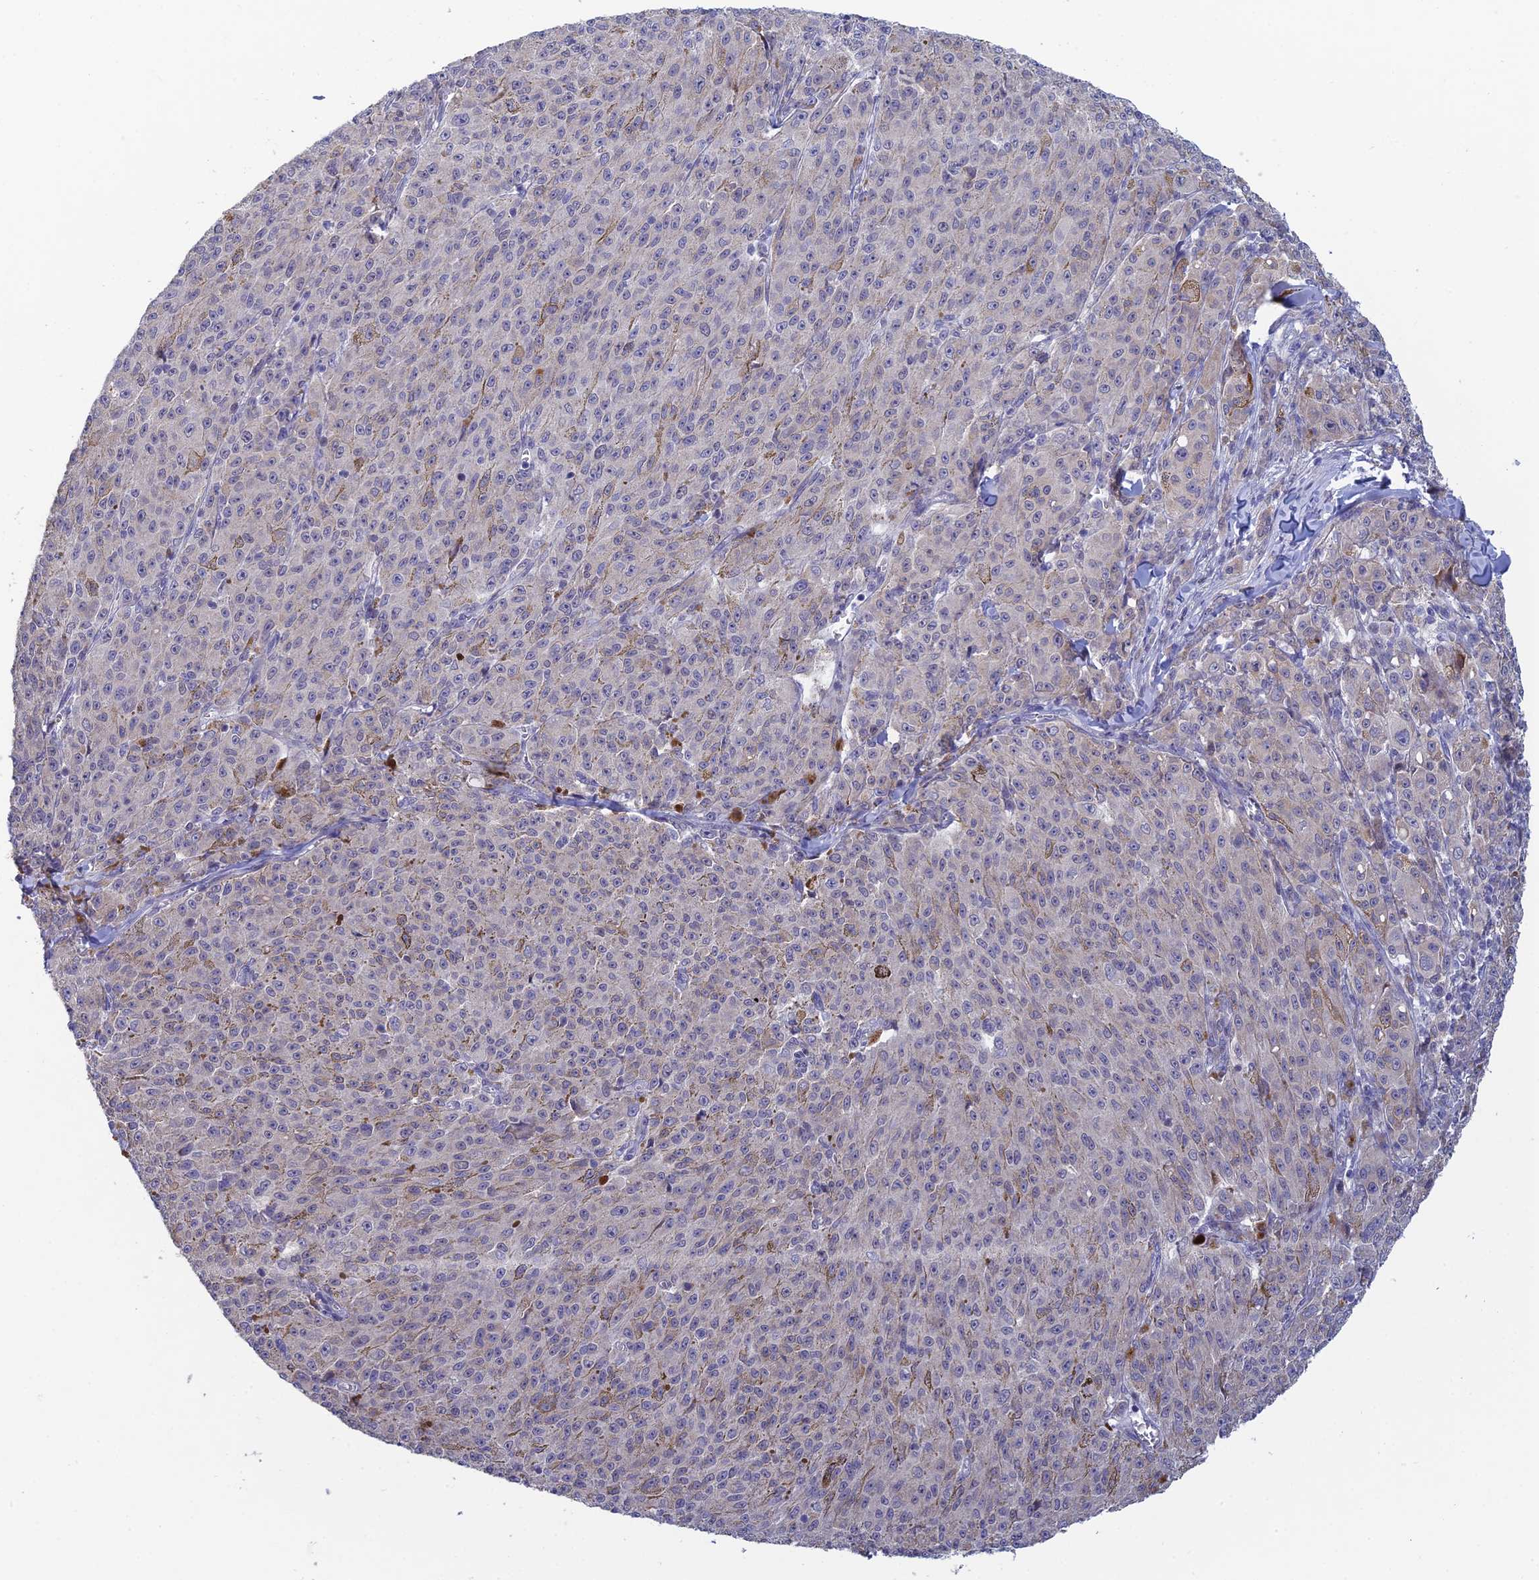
{"staining": {"intensity": "negative", "quantity": "none", "location": "none"}, "tissue": "melanoma", "cell_type": "Tumor cells", "image_type": "cancer", "snomed": [{"axis": "morphology", "description": "Malignant melanoma, NOS"}, {"axis": "topography", "description": "Skin"}], "caption": "Immunohistochemistry (IHC) histopathology image of melanoma stained for a protein (brown), which reveals no expression in tumor cells.", "gene": "GIPC1", "patient": {"sex": "female", "age": 52}}